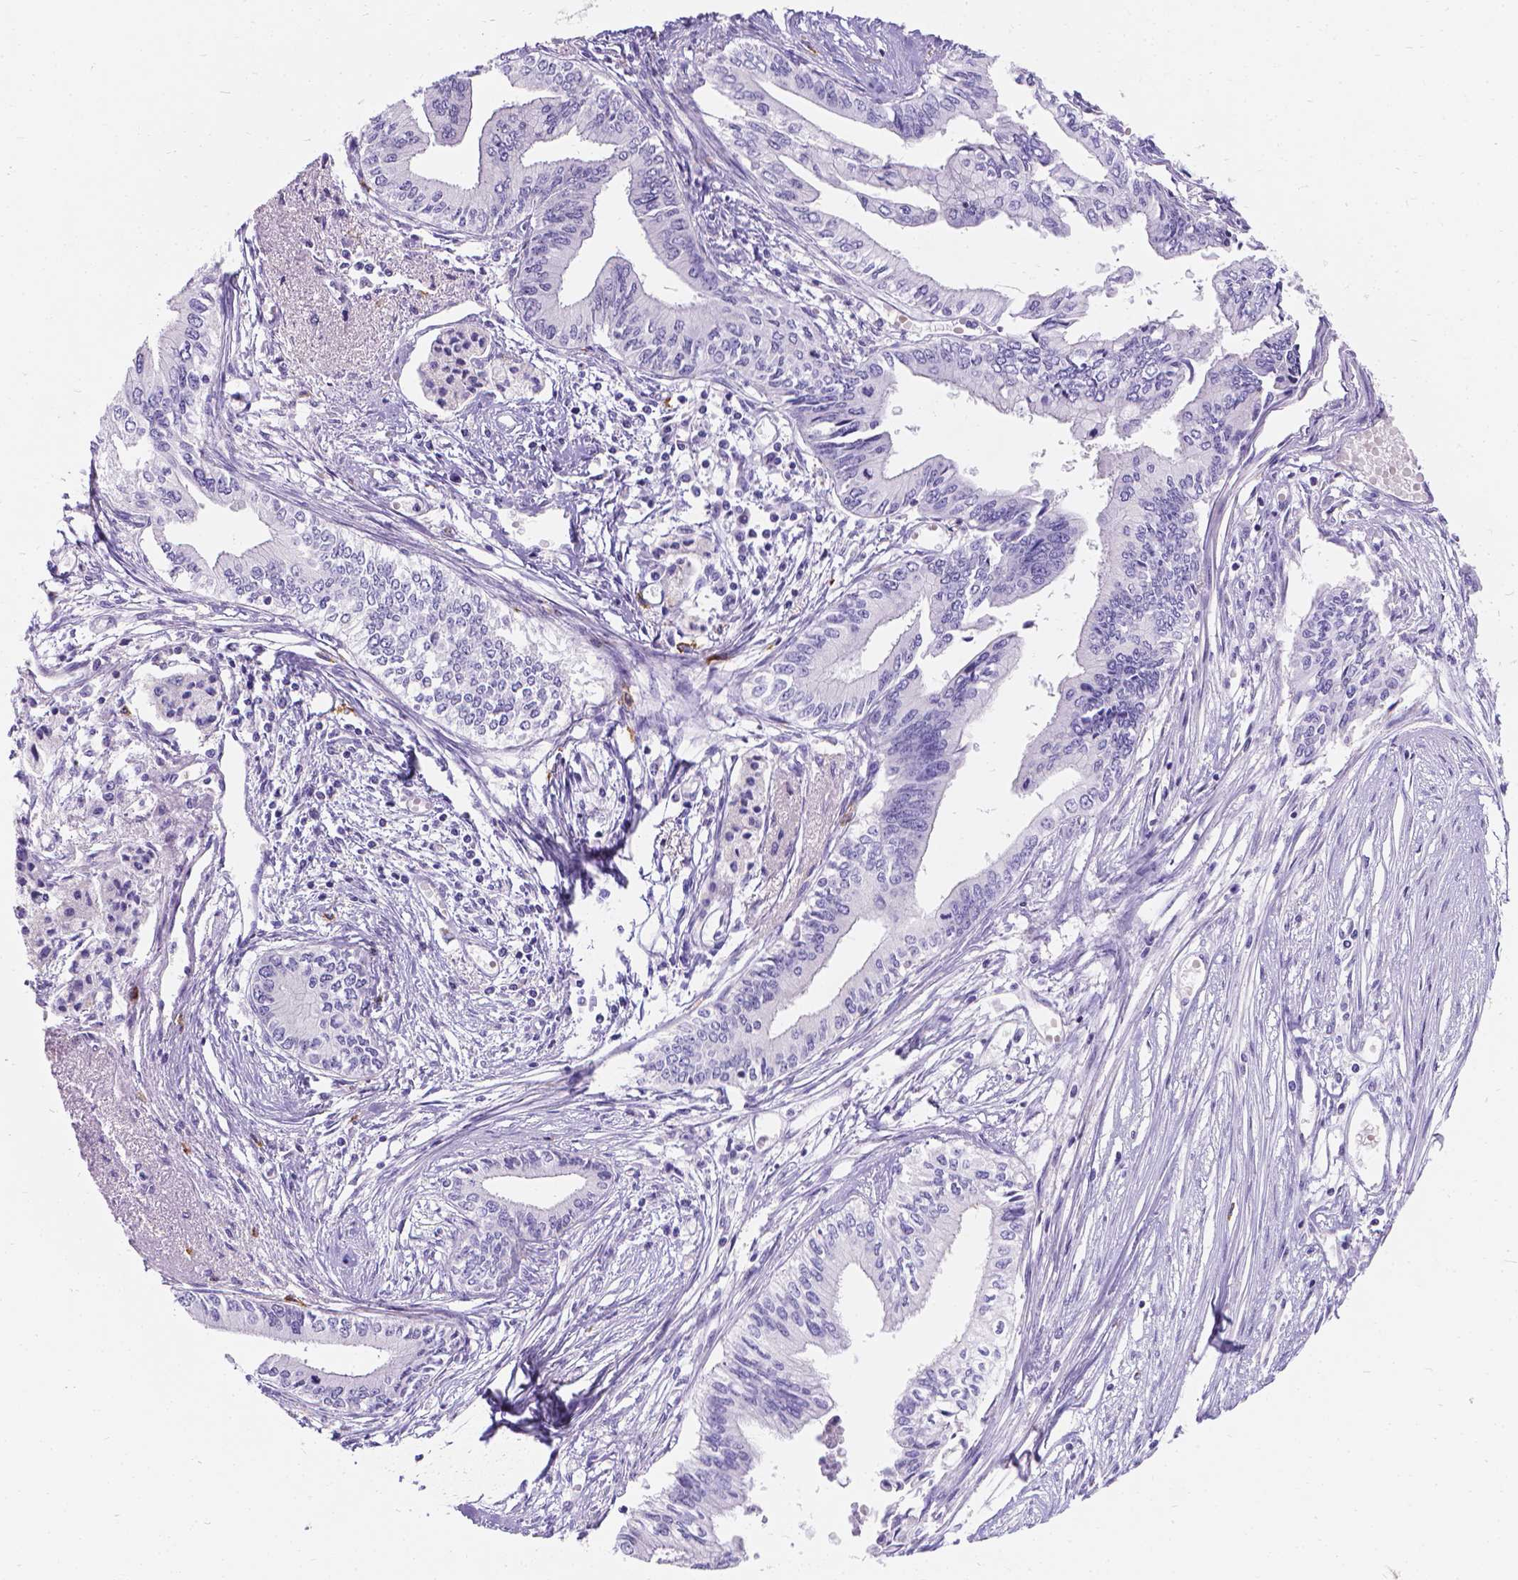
{"staining": {"intensity": "negative", "quantity": "none", "location": "none"}, "tissue": "pancreatic cancer", "cell_type": "Tumor cells", "image_type": "cancer", "snomed": [{"axis": "morphology", "description": "Adenocarcinoma, NOS"}, {"axis": "topography", "description": "Pancreas"}], "caption": "A high-resolution image shows immunohistochemistry (IHC) staining of pancreatic cancer, which displays no significant positivity in tumor cells.", "gene": "GNRHR", "patient": {"sex": "female", "age": 61}}